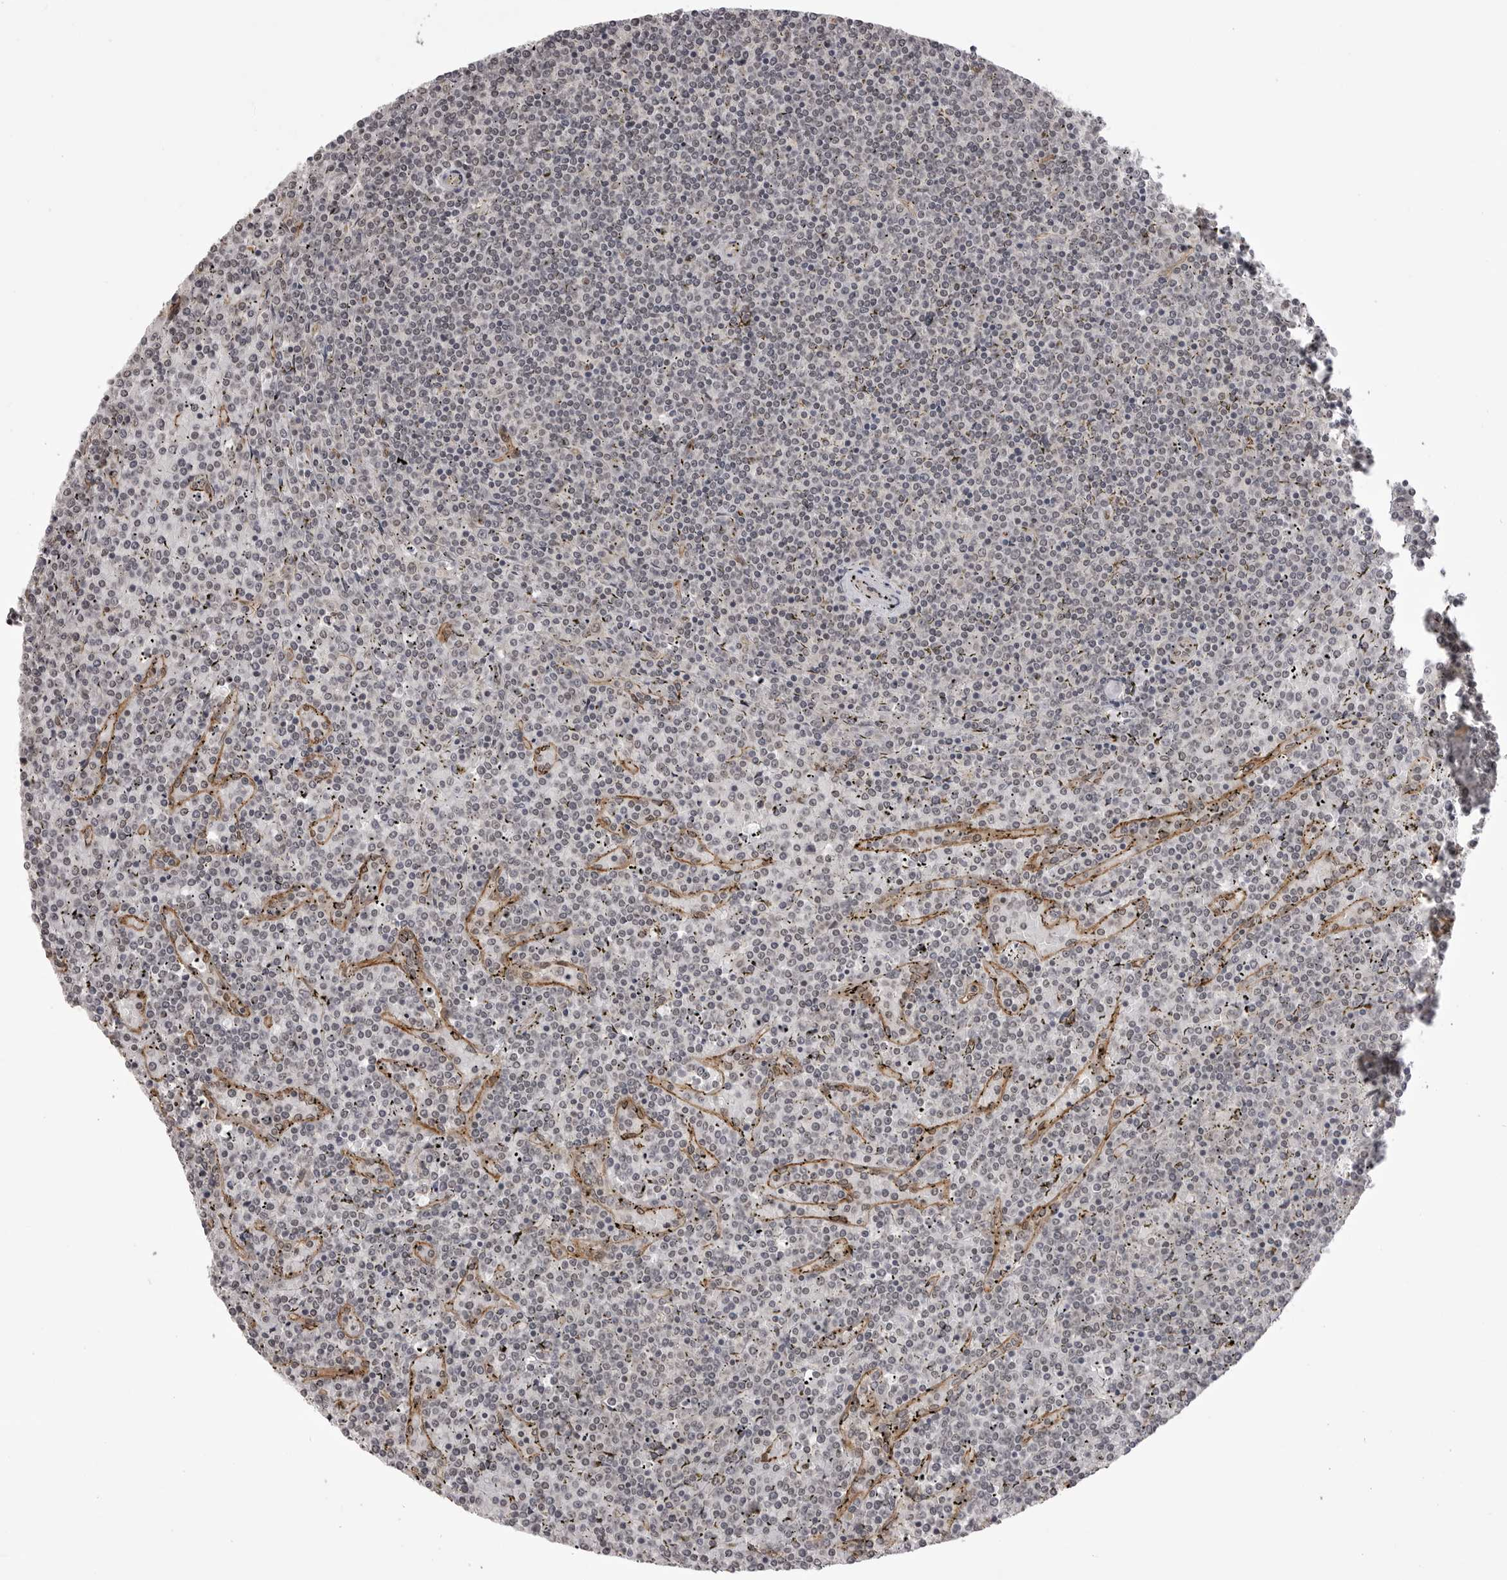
{"staining": {"intensity": "negative", "quantity": "none", "location": "none"}, "tissue": "lymphoma", "cell_type": "Tumor cells", "image_type": "cancer", "snomed": [{"axis": "morphology", "description": "Malignant lymphoma, non-Hodgkin's type, Low grade"}, {"axis": "topography", "description": "Spleen"}], "caption": "Image shows no significant protein staining in tumor cells of malignant lymphoma, non-Hodgkin's type (low-grade).", "gene": "SORBS1", "patient": {"sex": "female", "age": 19}}